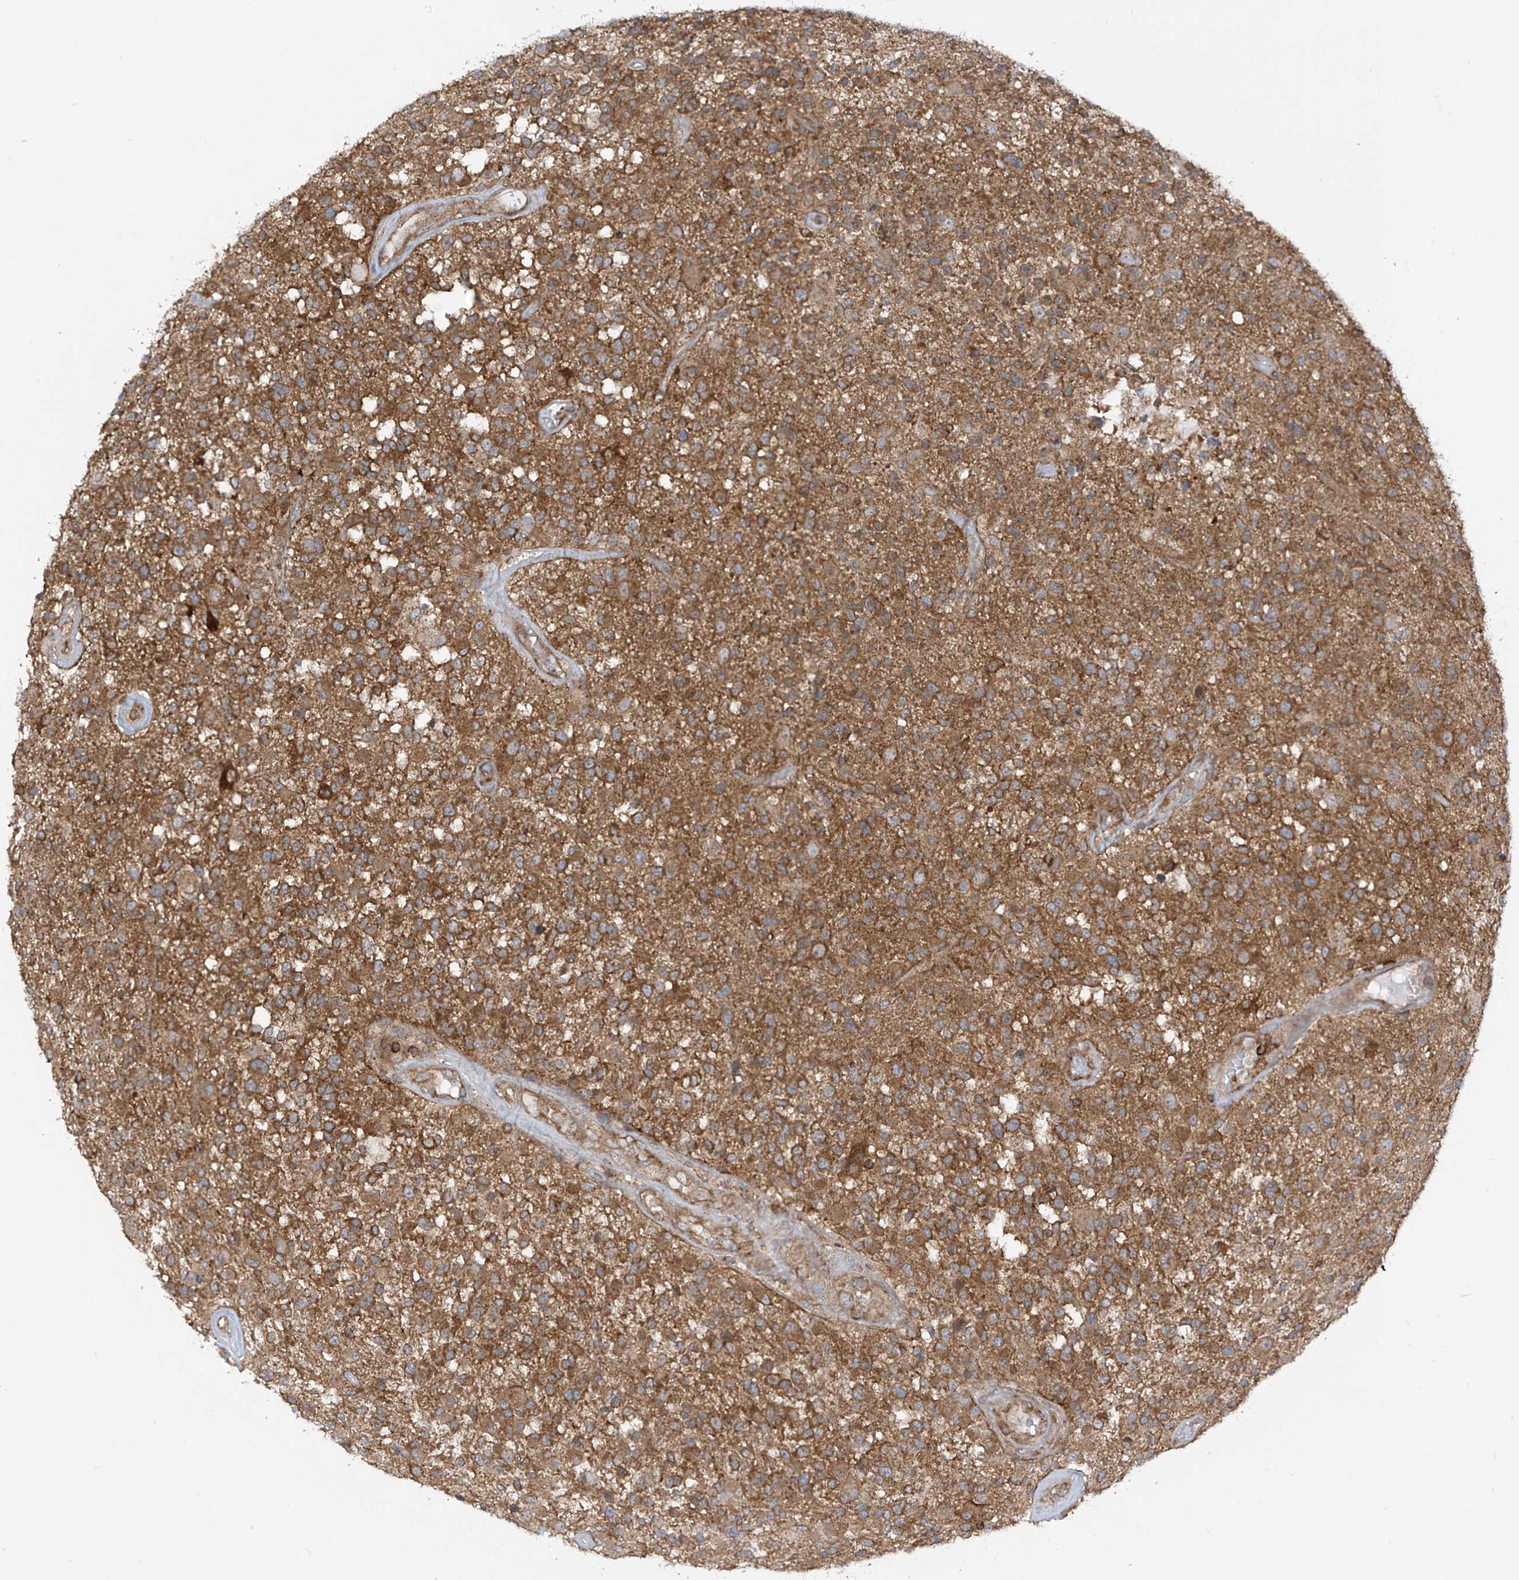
{"staining": {"intensity": "moderate", "quantity": ">75%", "location": "cytoplasmic/membranous"}, "tissue": "glioma", "cell_type": "Tumor cells", "image_type": "cancer", "snomed": [{"axis": "morphology", "description": "Glioma, malignant, High grade"}, {"axis": "morphology", "description": "Glioblastoma, NOS"}, {"axis": "topography", "description": "Brain"}], "caption": "Brown immunohistochemical staining in human glioblastoma reveals moderate cytoplasmic/membranous expression in approximately >75% of tumor cells.", "gene": "REPS1", "patient": {"sex": "male", "age": 60}}